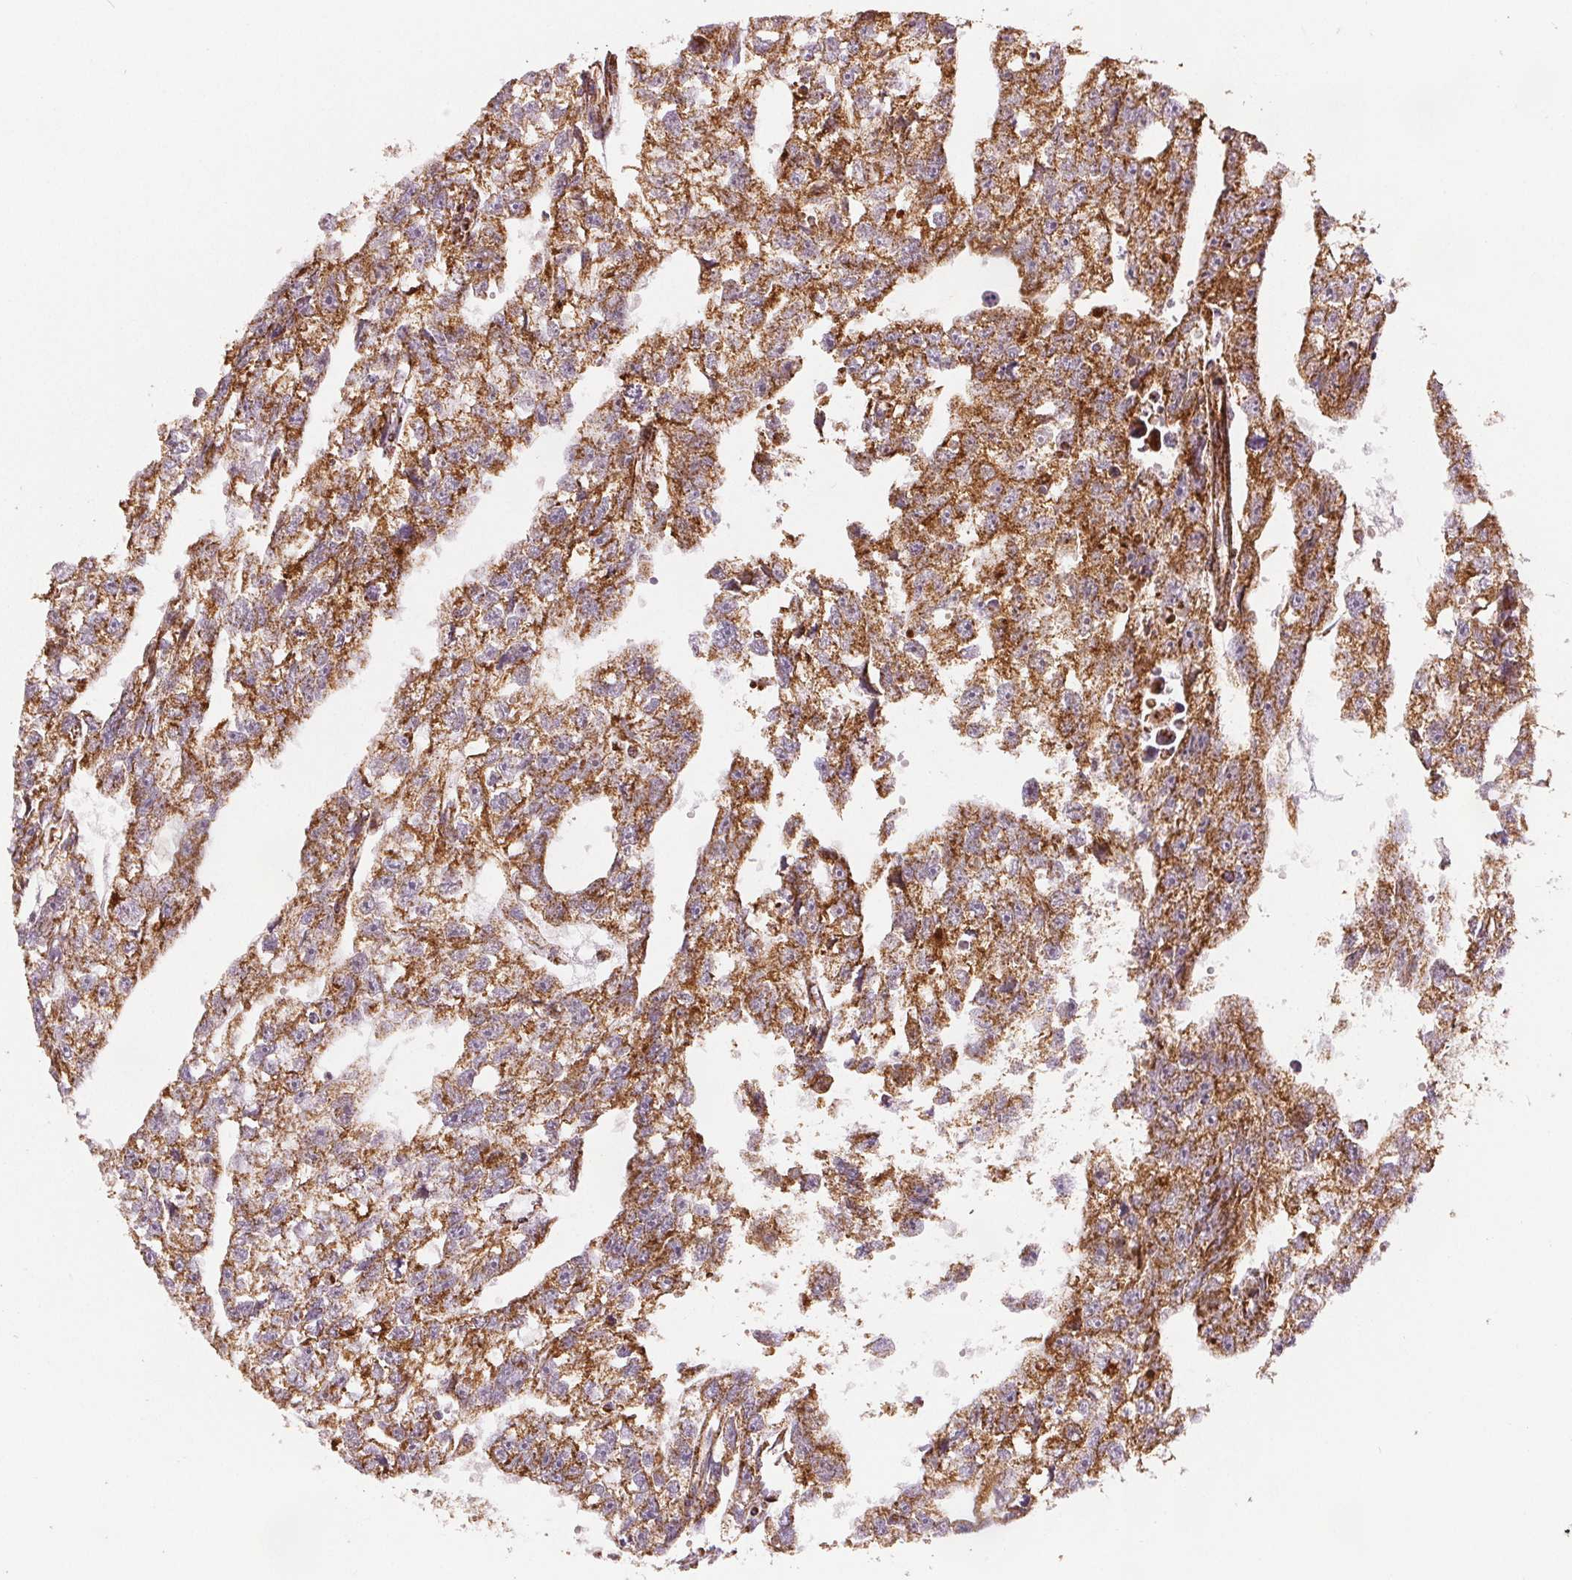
{"staining": {"intensity": "moderate", "quantity": ">75%", "location": "cytoplasmic/membranous"}, "tissue": "testis cancer", "cell_type": "Tumor cells", "image_type": "cancer", "snomed": [{"axis": "morphology", "description": "Carcinoma, Embryonal, NOS"}, {"axis": "morphology", "description": "Teratoma, malignant, NOS"}, {"axis": "topography", "description": "Testis"}], "caption": "An IHC micrograph of neoplastic tissue is shown. Protein staining in brown highlights moderate cytoplasmic/membranous positivity in testis cancer (embryonal carcinoma) within tumor cells.", "gene": "SDHB", "patient": {"sex": "male", "age": 44}}